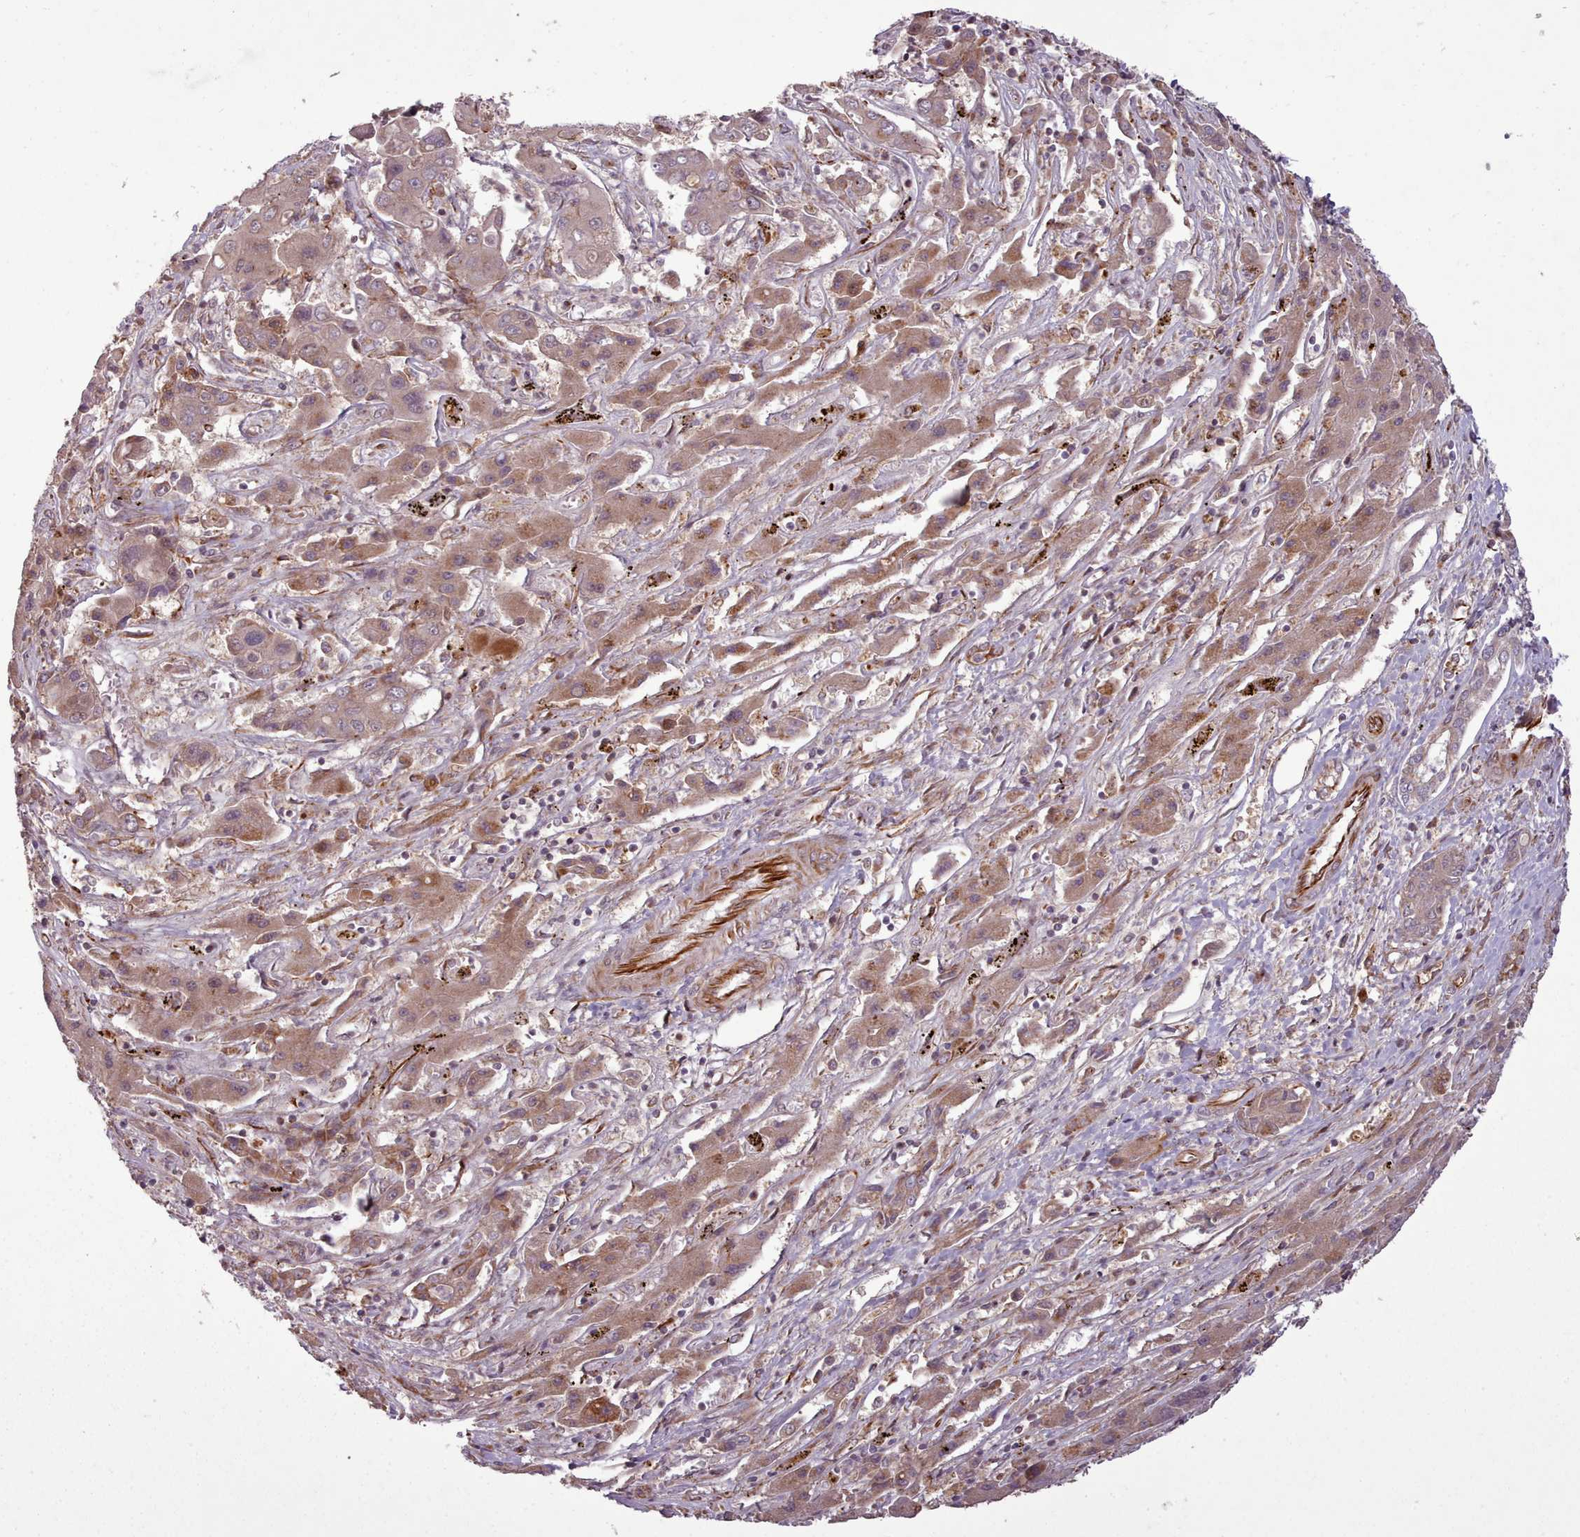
{"staining": {"intensity": "moderate", "quantity": ">75%", "location": "cytoplasmic/membranous"}, "tissue": "liver cancer", "cell_type": "Tumor cells", "image_type": "cancer", "snomed": [{"axis": "morphology", "description": "Cholangiocarcinoma"}, {"axis": "topography", "description": "Liver"}], "caption": "This photomicrograph shows IHC staining of human liver cholangiocarcinoma, with medium moderate cytoplasmic/membranous positivity in approximately >75% of tumor cells.", "gene": "GBGT1", "patient": {"sex": "male", "age": 67}}